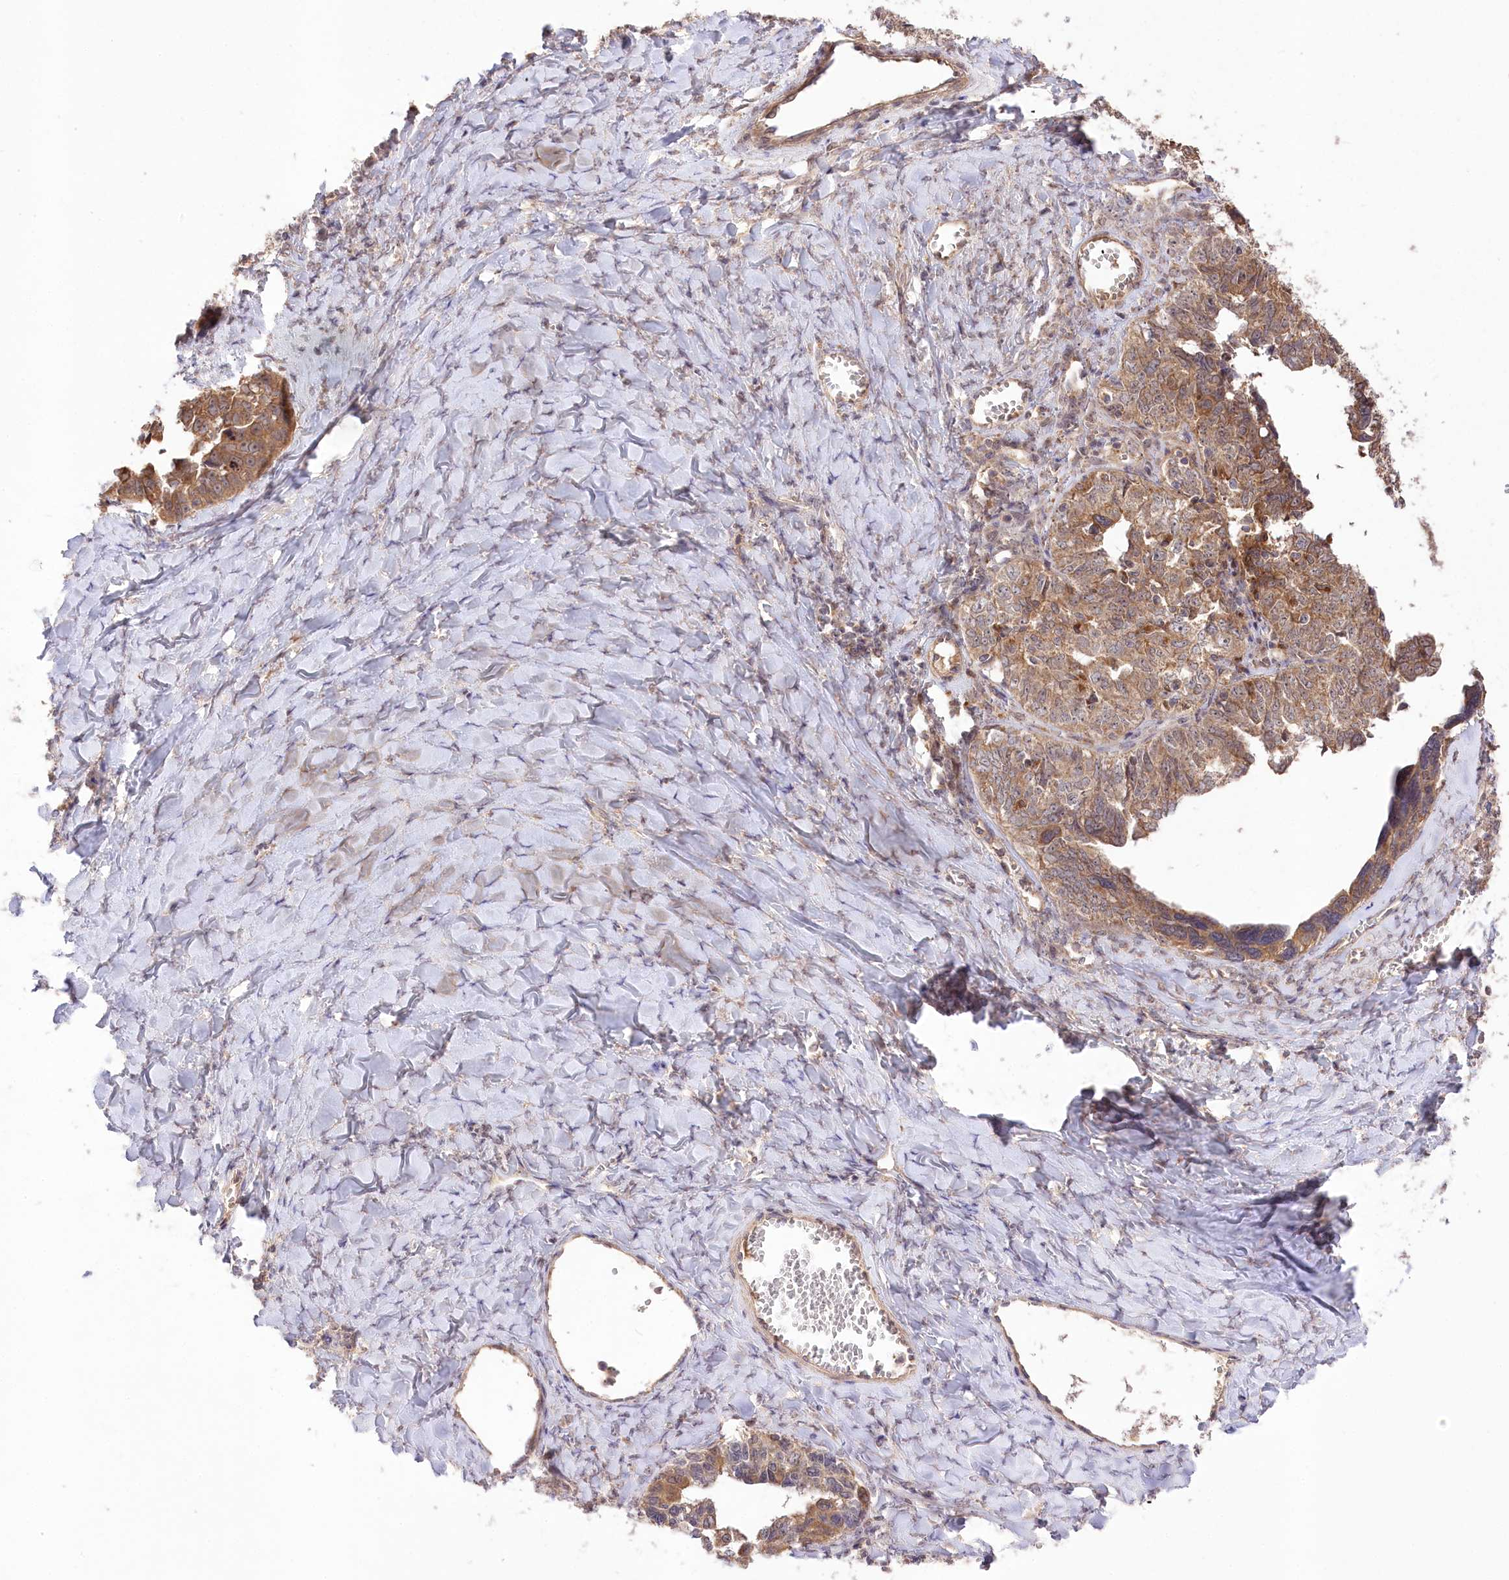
{"staining": {"intensity": "moderate", "quantity": ">75%", "location": "cytoplasmic/membranous"}, "tissue": "ovarian cancer", "cell_type": "Tumor cells", "image_type": "cancer", "snomed": [{"axis": "morphology", "description": "Cystadenocarcinoma, serous, NOS"}, {"axis": "topography", "description": "Ovary"}], "caption": "High-magnification brightfield microscopy of ovarian serous cystadenocarcinoma stained with DAB (brown) and counterstained with hematoxylin (blue). tumor cells exhibit moderate cytoplasmic/membranous staining is appreciated in approximately>75% of cells.", "gene": "HELT", "patient": {"sex": "female", "age": 79}}